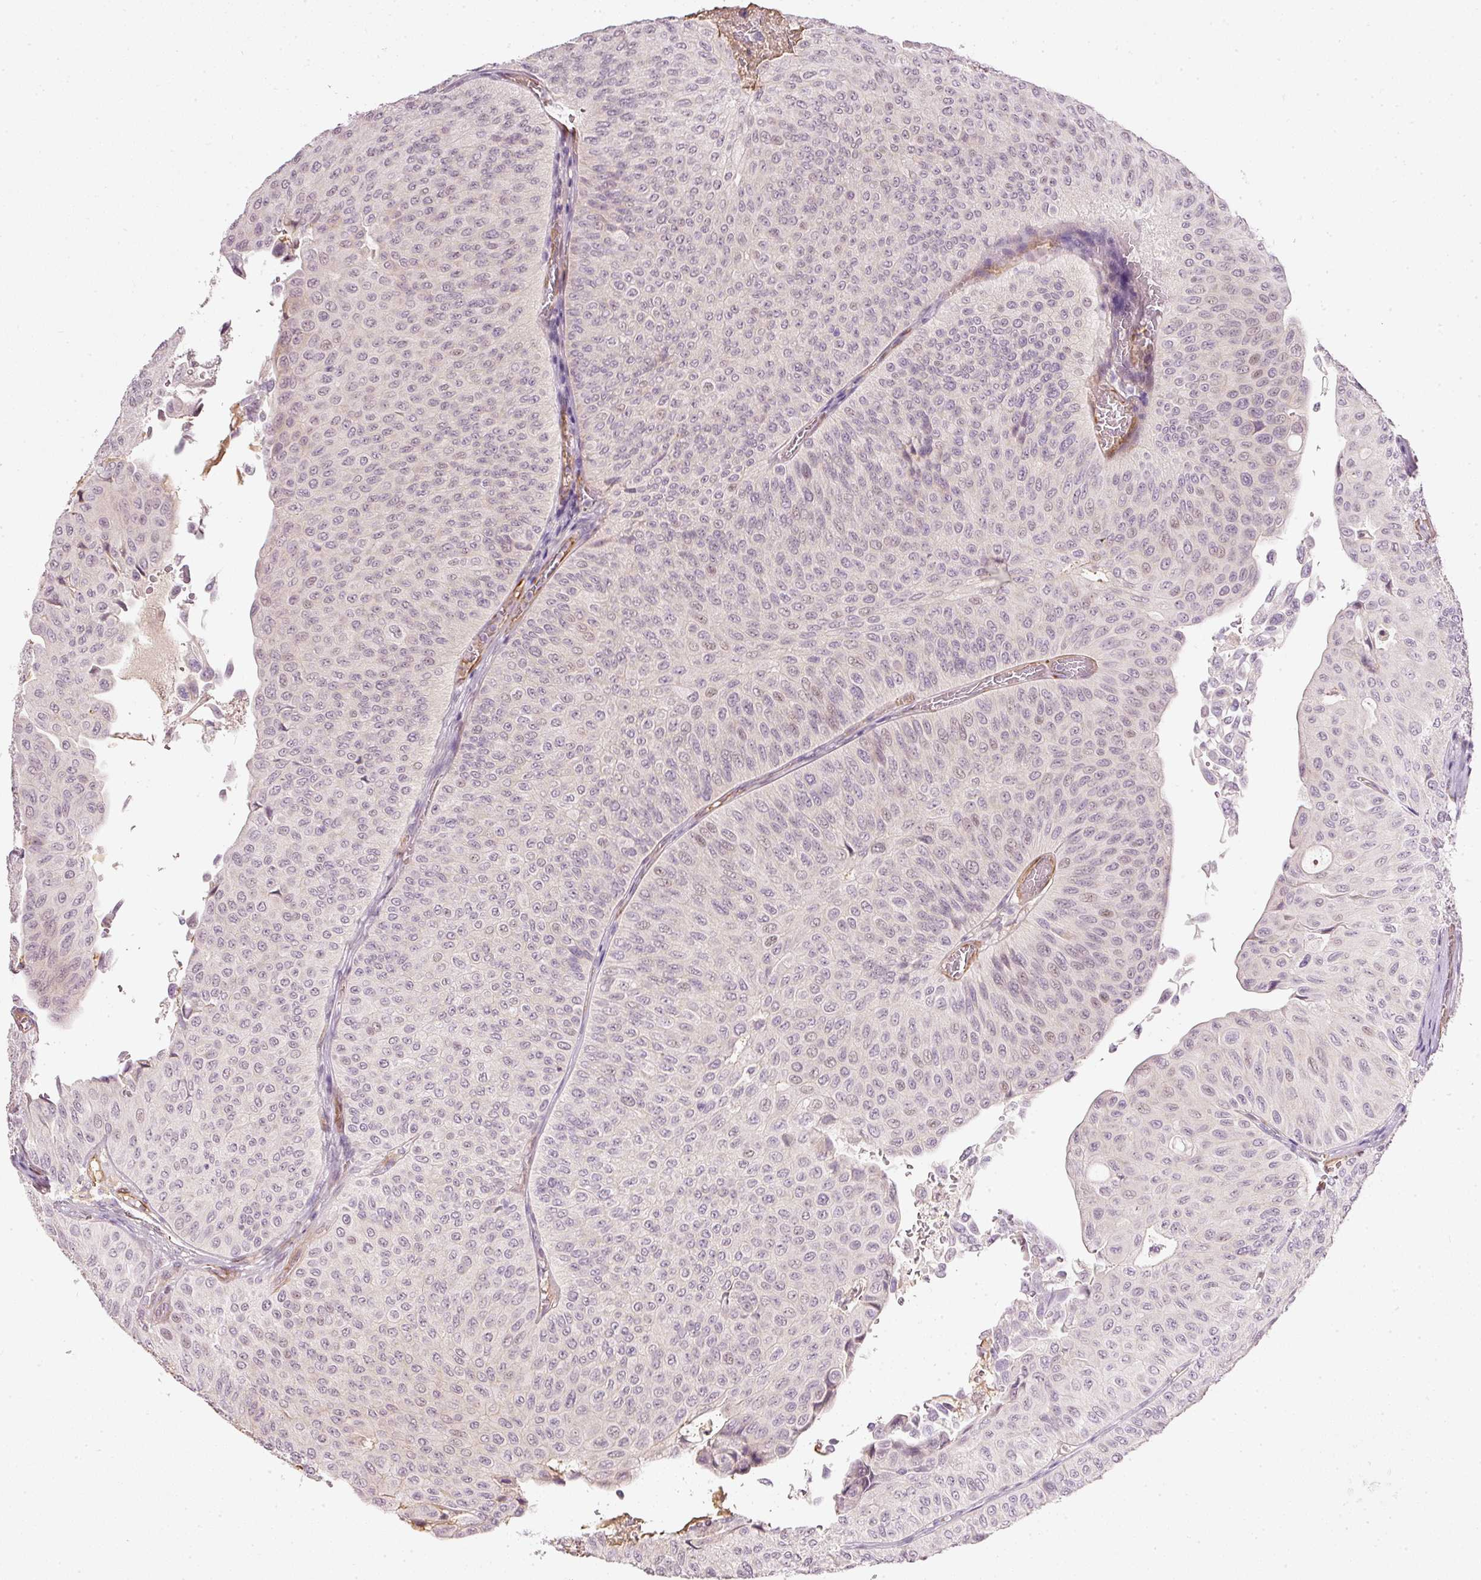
{"staining": {"intensity": "negative", "quantity": "none", "location": "none"}, "tissue": "urothelial cancer", "cell_type": "Tumor cells", "image_type": "cancer", "snomed": [{"axis": "morphology", "description": "Urothelial carcinoma, NOS"}, {"axis": "topography", "description": "Urinary bladder"}], "caption": "IHC image of urothelial cancer stained for a protein (brown), which shows no expression in tumor cells.", "gene": "TOGARAM1", "patient": {"sex": "male", "age": 59}}